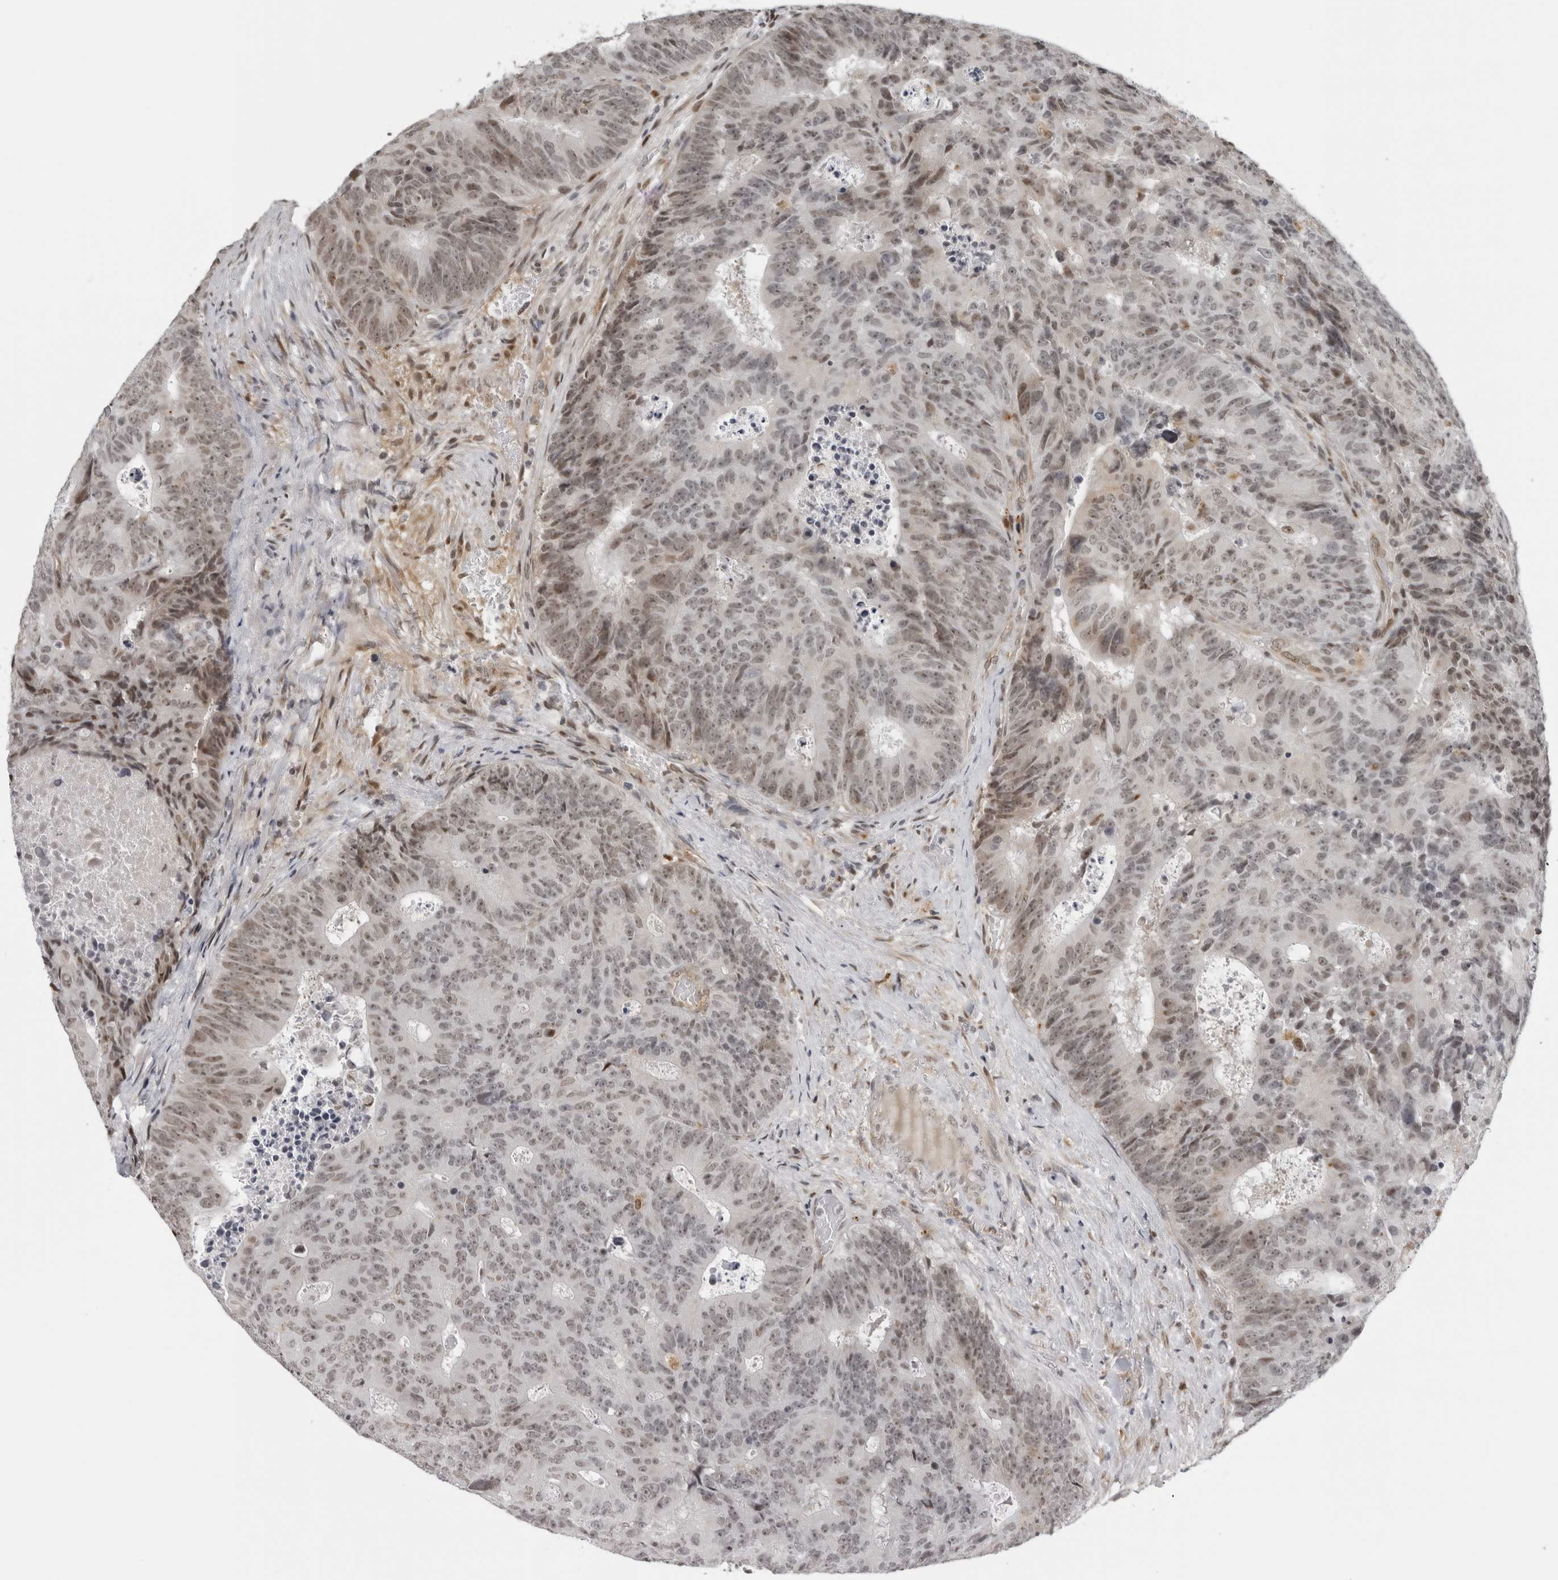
{"staining": {"intensity": "moderate", "quantity": ">75%", "location": "nuclear"}, "tissue": "colorectal cancer", "cell_type": "Tumor cells", "image_type": "cancer", "snomed": [{"axis": "morphology", "description": "Adenocarcinoma, NOS"}, {"axis": "topography", "description": "Colon"}], "caption": "Tumor cells reveal medium levels of moderate nuclear staining in approximately >75% of cells in human colorectal cancer (adenocarcinoma). (DAB = brown stain, brightfield microscopy at high magnification).", "gene": "MAF", "patient": {"sex": "male", "age": 87}}